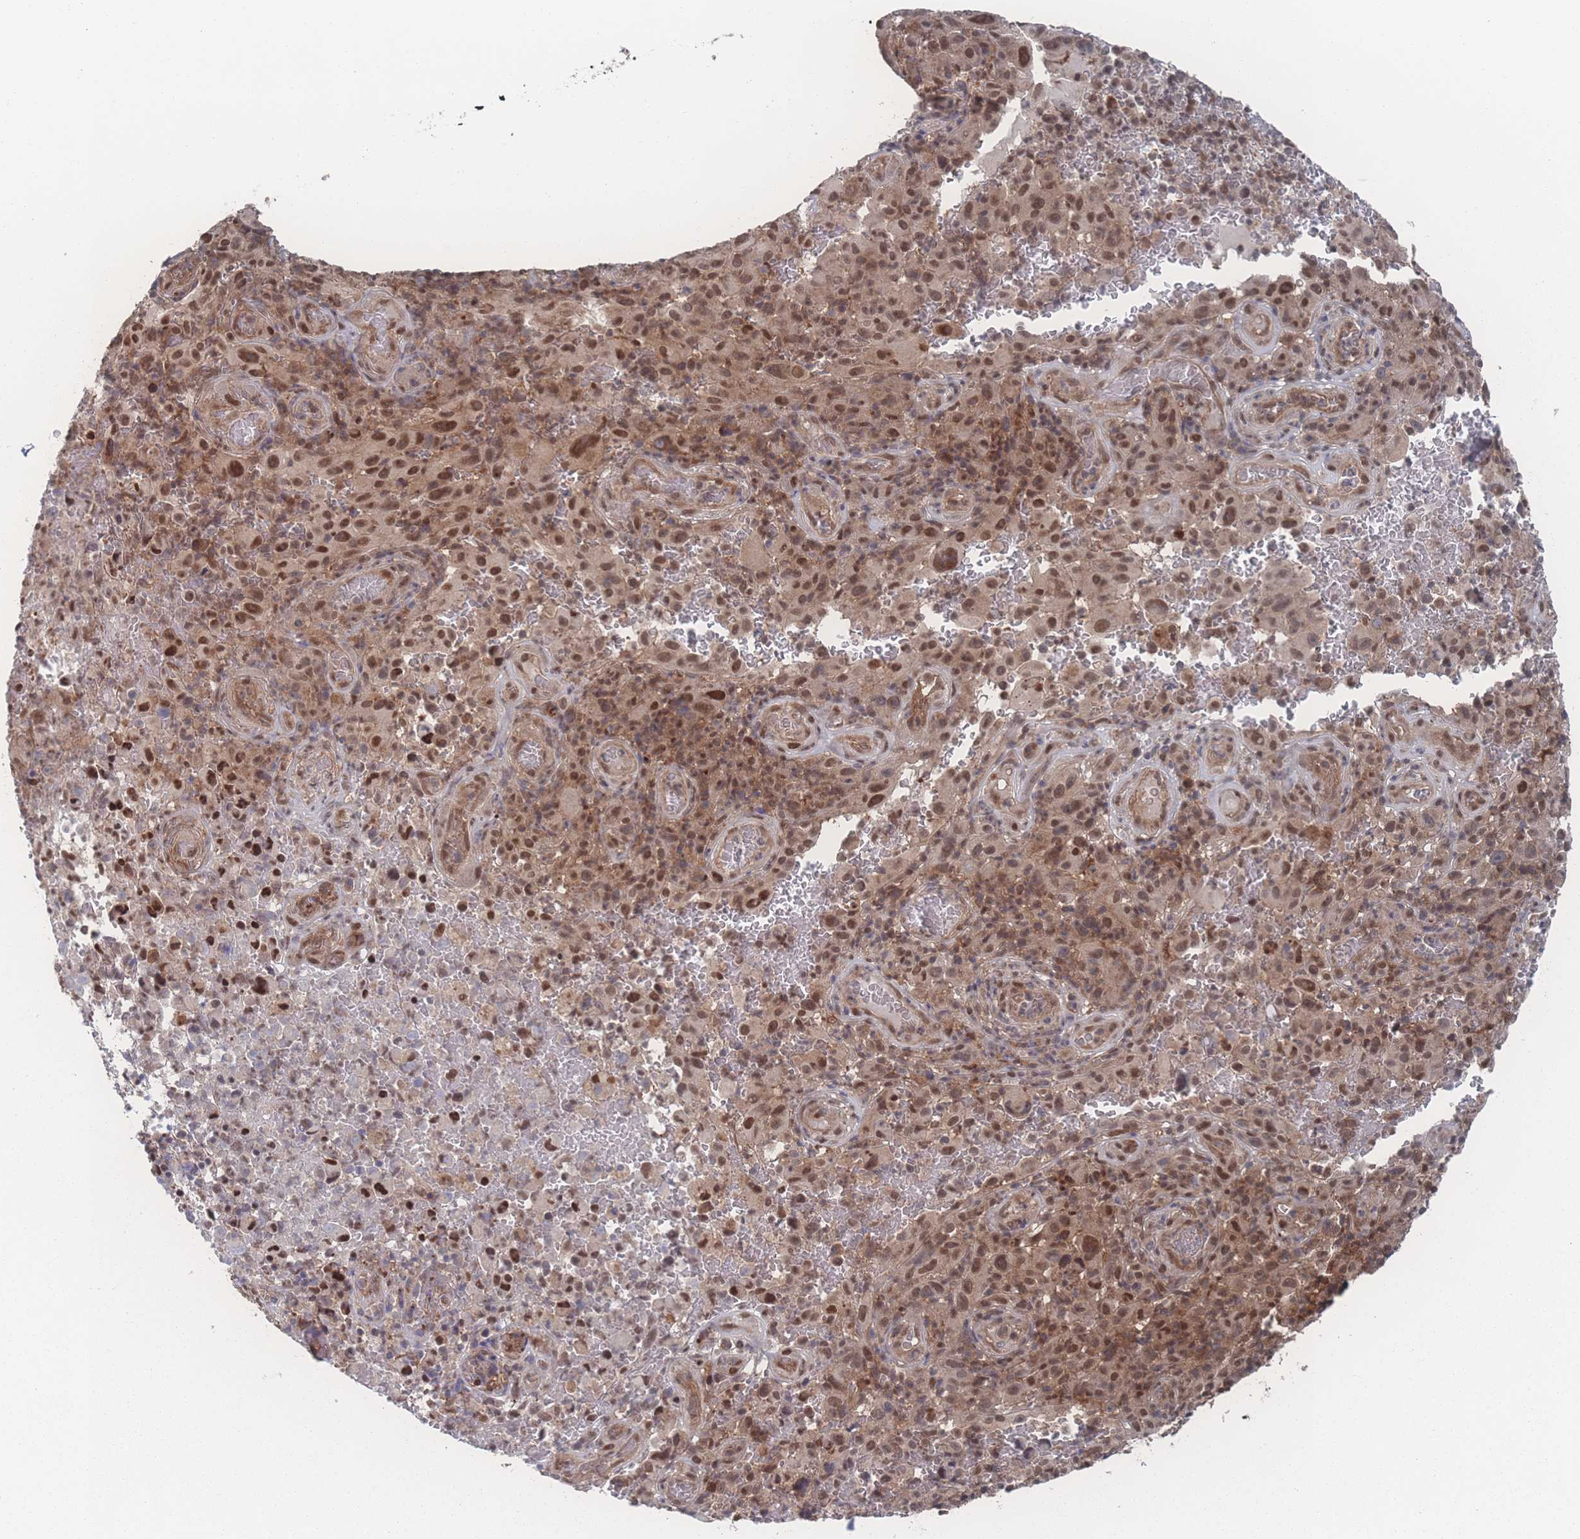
{"staining": {"intensity": "moderate", "quantity": ">75%", "location": "nuclear"}, "tissue": "melanoma", "cell_type": "Tumor cells", "image_type": "cancer", "snomed": [{"axis": "morphology", "description": "Malignant melanoma, NOS"}, {"axis": "topography", "description": "Skin"}], "caption": "Immunohistochemical staining of human malignant melanoma shows medium levels of moderate nuclear protein staining in about >75% of tumor cells.", "gene": "PSMA1", "patient": {"sex": "female", "age": 82}}